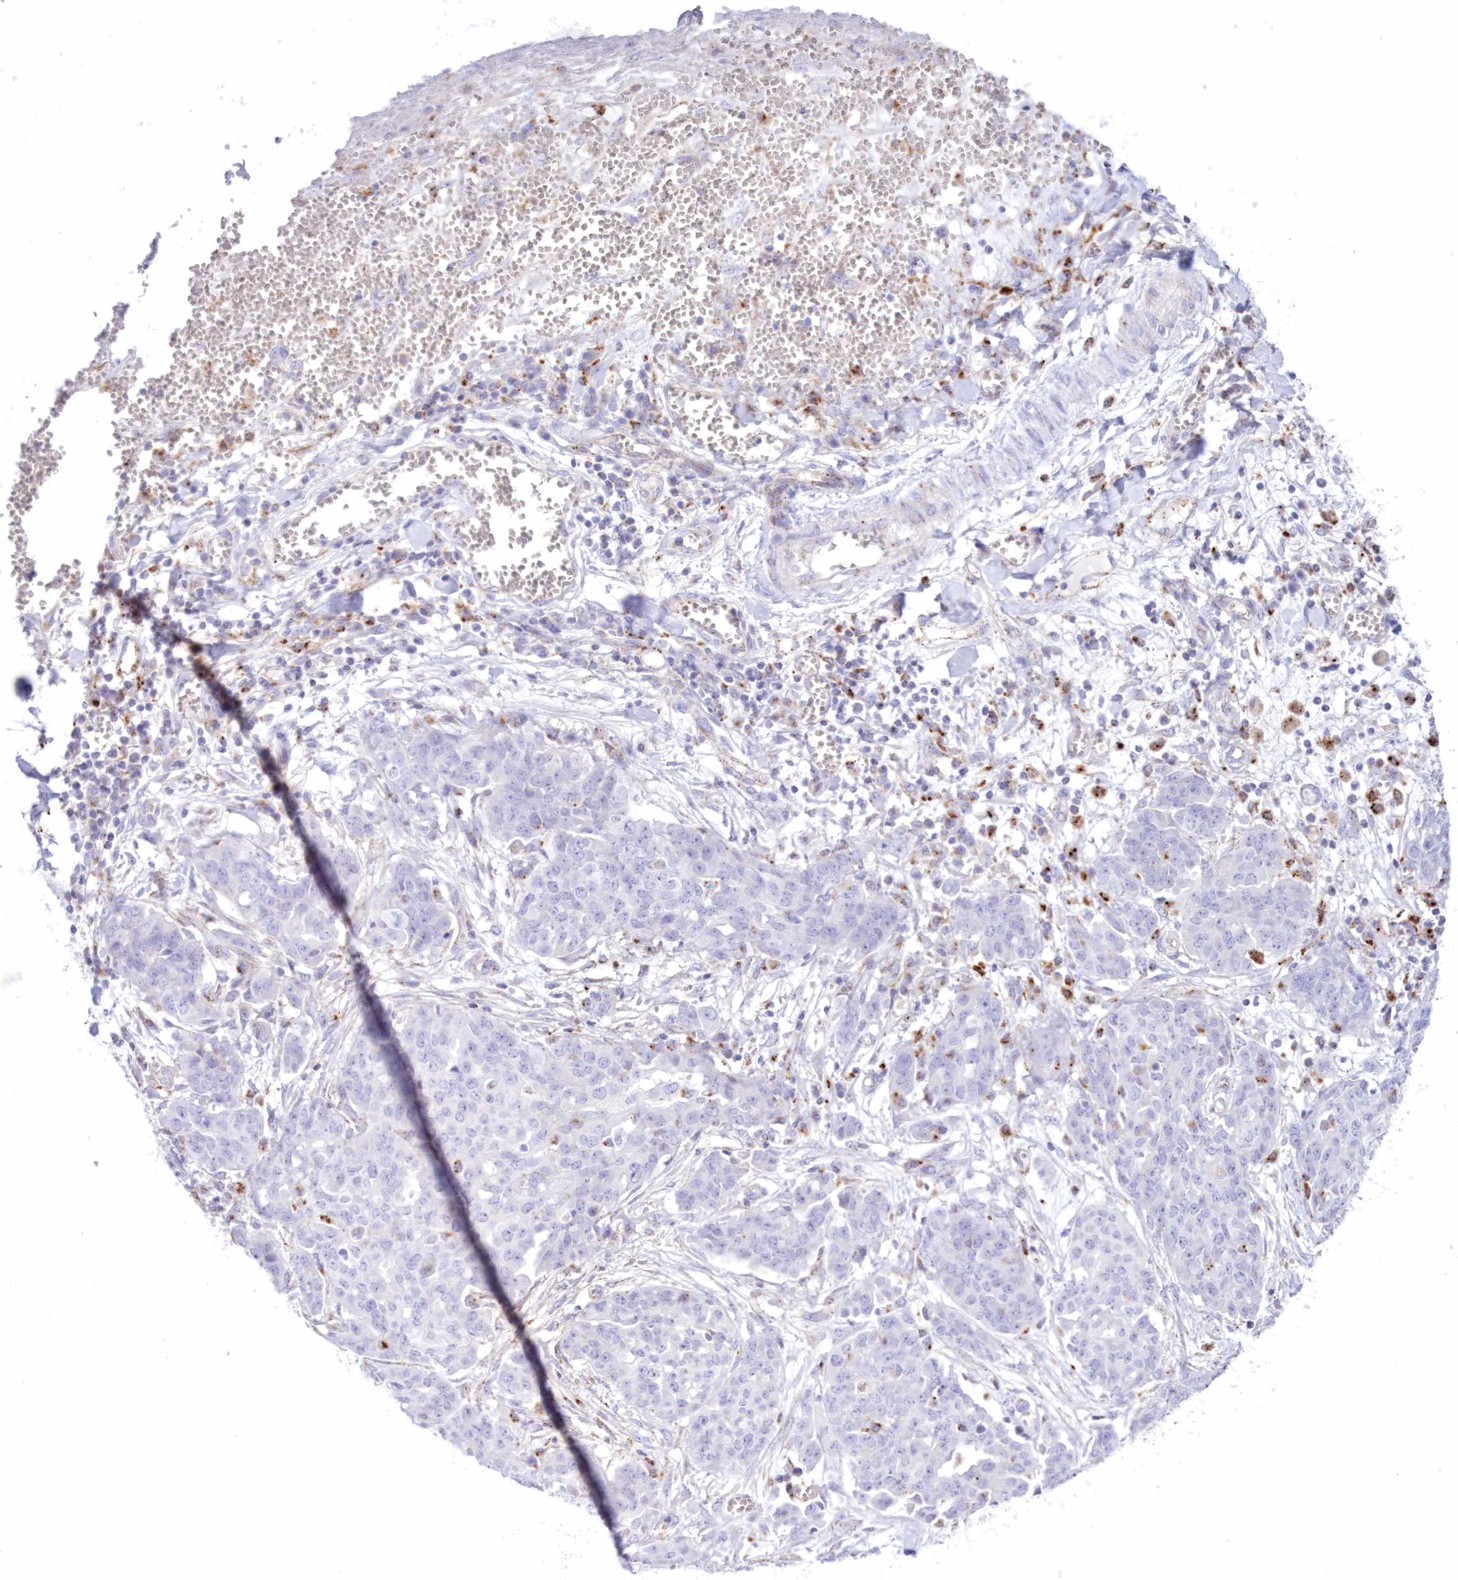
{"staining": {"intensity": "negative", "quantity": "none", "location": "none"}, "tissue": "ovarian cancer", "cell_type": "Tumor cells", "image_type": "cancer", "snomed": [{"axis": "morphology", "description": "Cystadenocarcinoma, serous, NOS"}, {"axis": "topography", "description": "Soft tissue"}, {"axis": "topography", "description": "Ovary"}], "caption": "High magnification brightfield microscopy of ovarian cancer (serous cystadenocarcinoma) stained with DAB (3,3'-diaminobenzidine) (brown) and counterstained with hematoxylin (blue): tumor cells show no significant expression. The staining was performed using DAB (3,3'-diaminobenzidine) to visualize the protein expression in brown, while the nuclei were stained in blue with hematoxylin (Magnification: 20x).", "gene": "TPP1", "patient": {"sex": "female", "age": 57}}